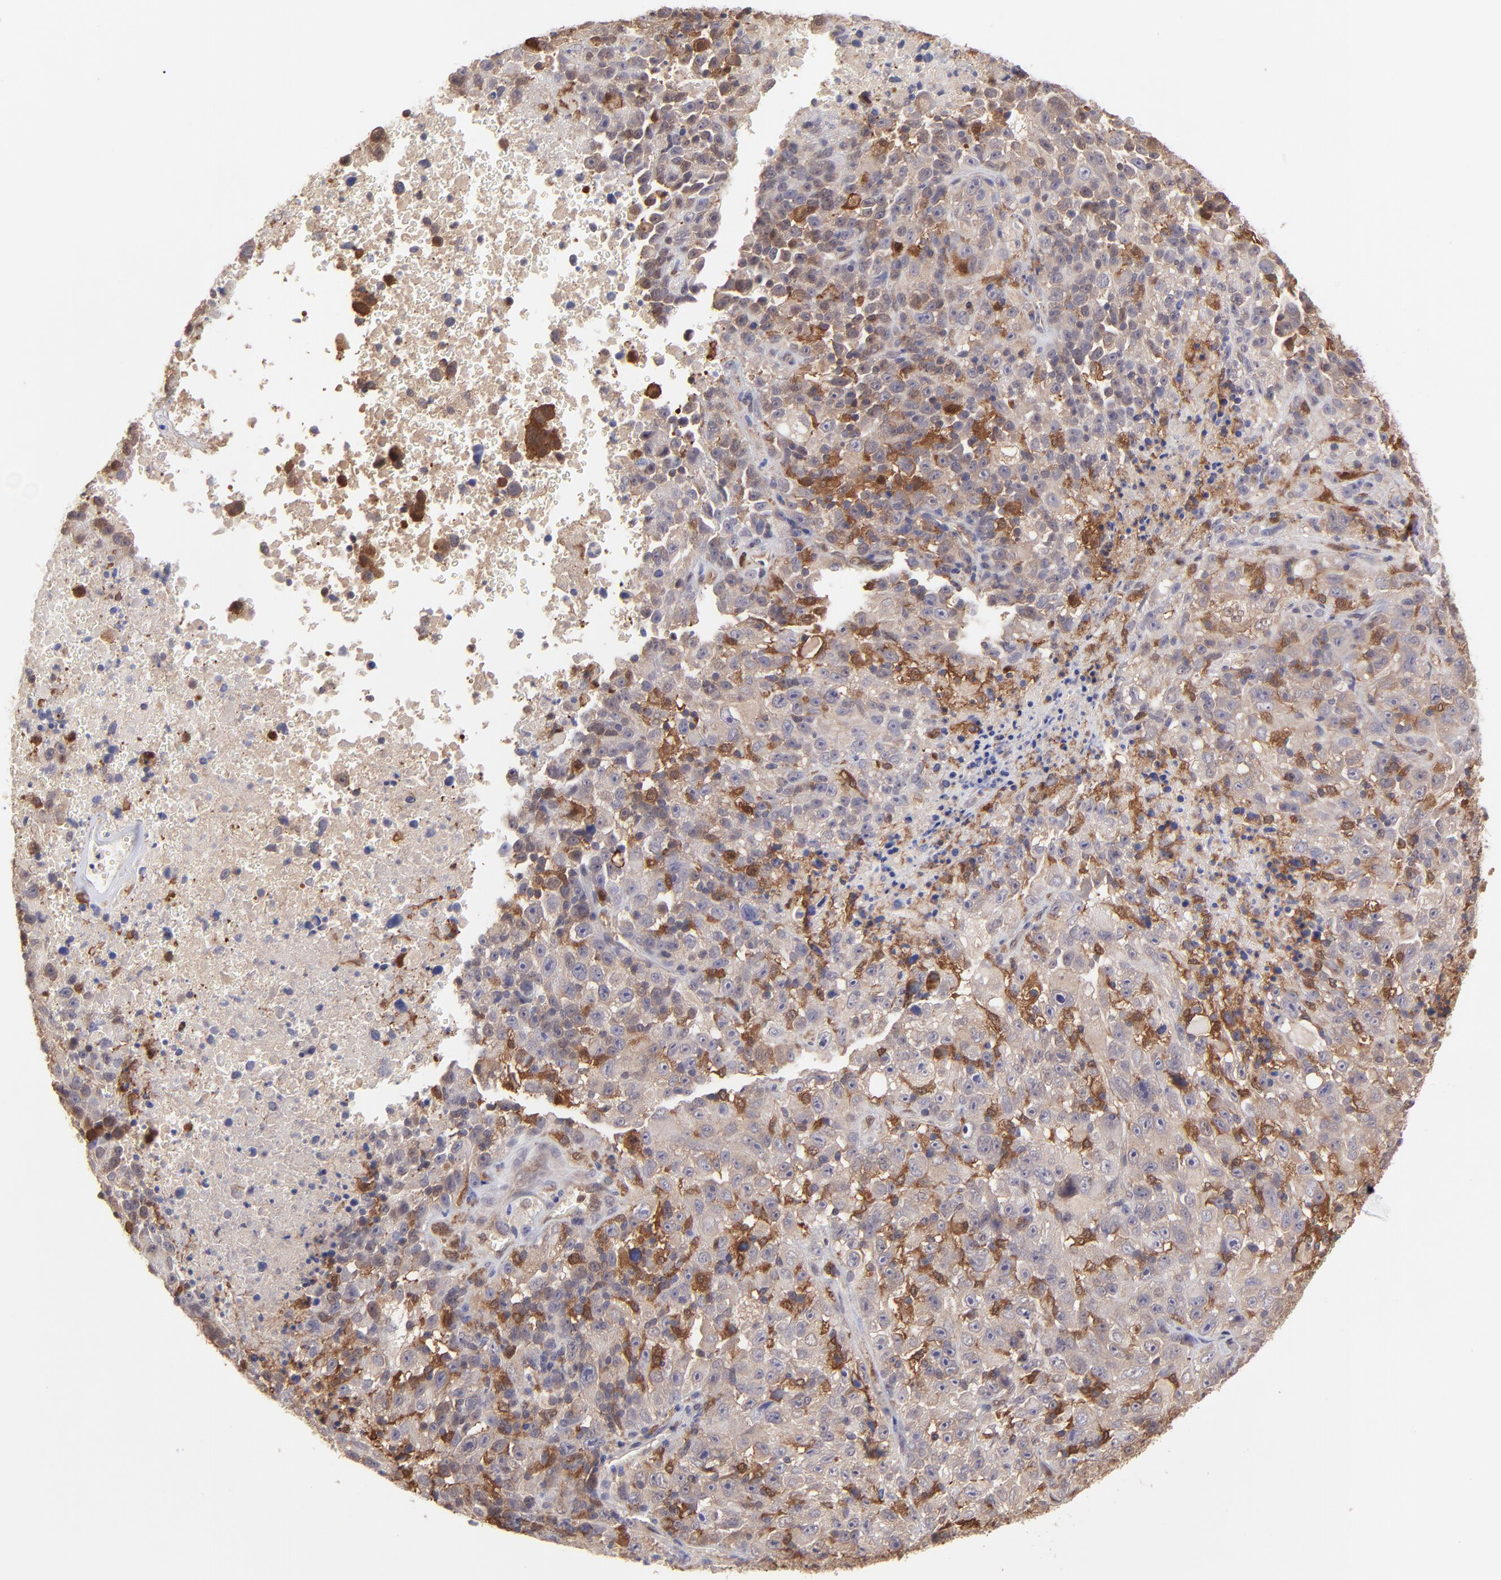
{"staining": {"intensity": "moderate", "quantity": ">75%", "location": "cytoplasmic/membranous"}, "tissue": "melanoma", "cell_type": "Tumor cells", "image_type": "cancer", "snomed": [{"axis": "morphology", "description": "Malignant melanoma, Metastatic site"}, {"axis": "topography", "description": "Cerebral cortex"}], "caption": "This micrograph exhibits immunohistochemistry (IHC) staining of human malignant melanoma (metastatic site), with medium moderate cytoplasmic/membranous staining in approximately >75% of tumor cells.", "gene": "HYAL1", "patient": {"sex": "female", "age": 52}}